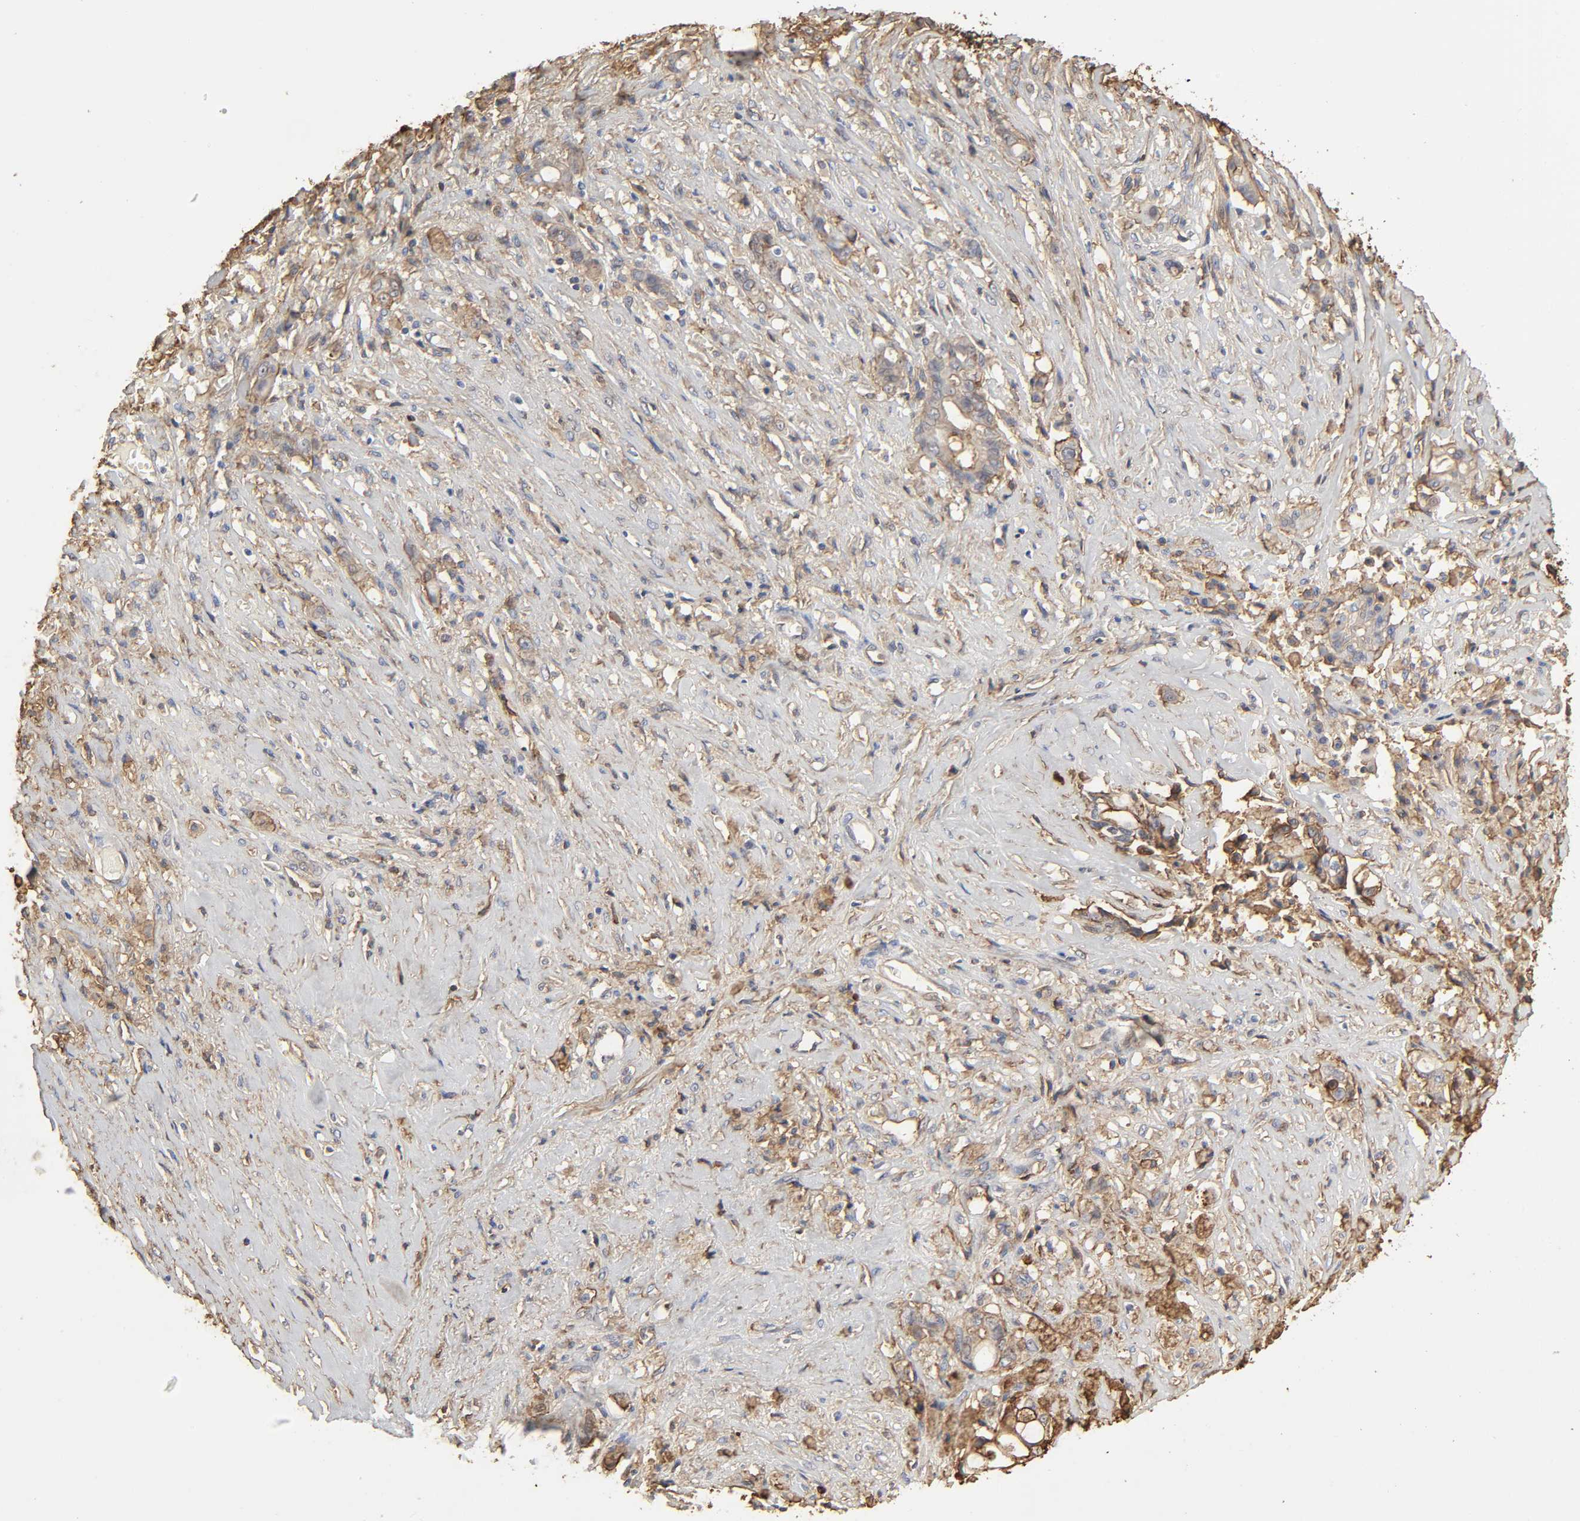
{"staining": {"intensity": "moderate", "quantity": ">75%", "location": "cytoplasmic/membranous"}, "tissue": "liver cancer", "cell_type": "Tumor cells", "image_type": "cancer", "snomed": [{"axis": "morphology", "description": "Cholangiocarcinoma"}, {"axis": "topography", "description": "Liver"}], "caption": "Protein analysis of liver cancer tissue exhibits moderate cytoplasmic/membranous expression in about >75% of tumor cells.", "gene": "ANXA2", "patient": {"sex": "female", "age": 70}}